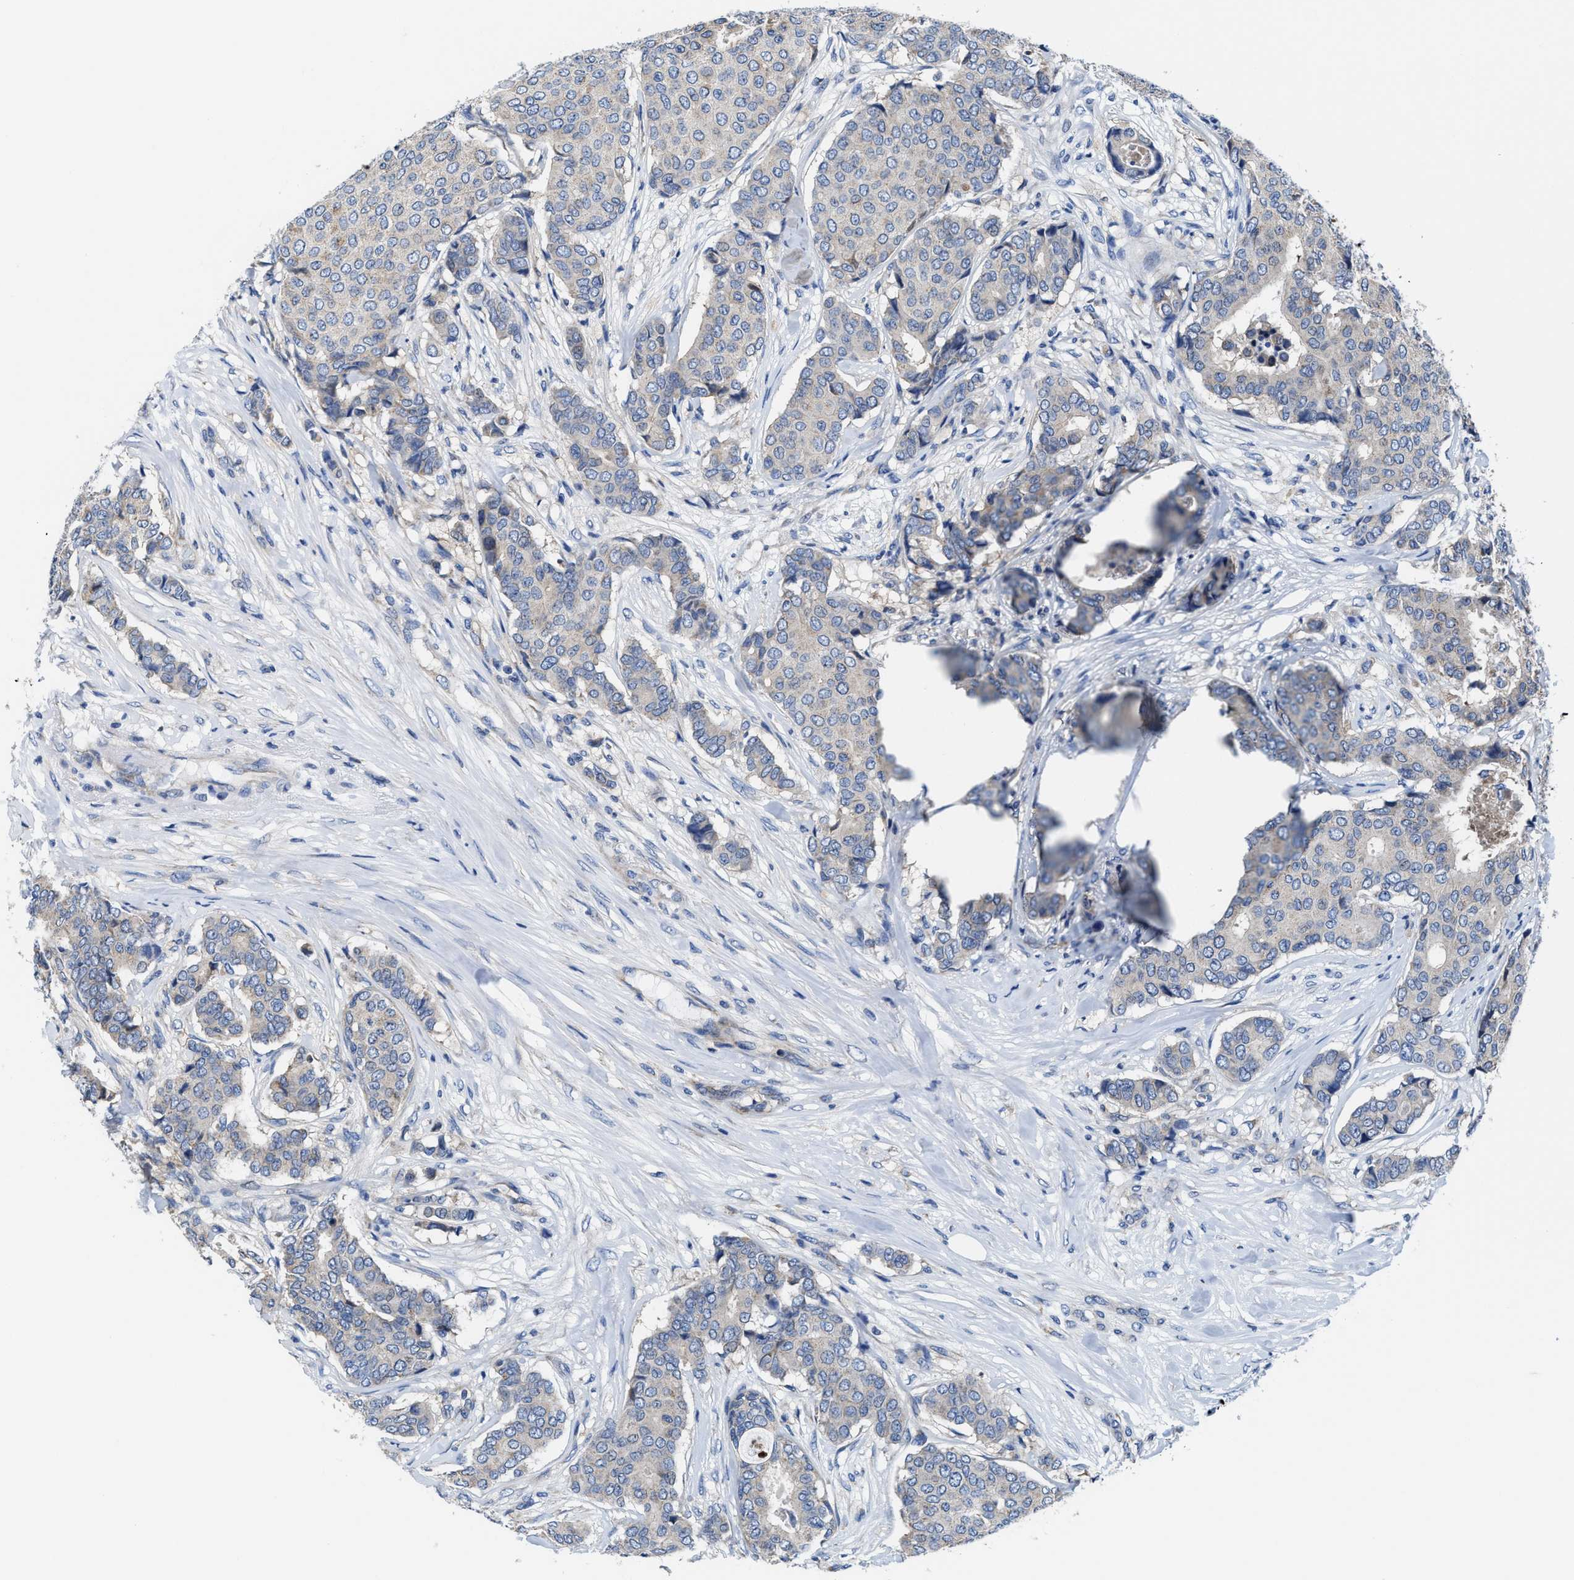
{"staining": {"intensity": "negative", "quantity": "none", "location": "none"}, "tissue": "breast cancer", "cell_type": "Tumor cells", "image_type": "cancer", "snomed": [{"axis": "morphology", "description": "Duct carcinoma"}, {"axis": "topography", "description": "Breast"}], "caption": "IHC photomicrograph of neoplastic tissue: breast cancer stained with DAB displays no significant protein expression in tumor cells.", "gene": "TMEM30A", "patient": {"sex": "female", "age": 75}}